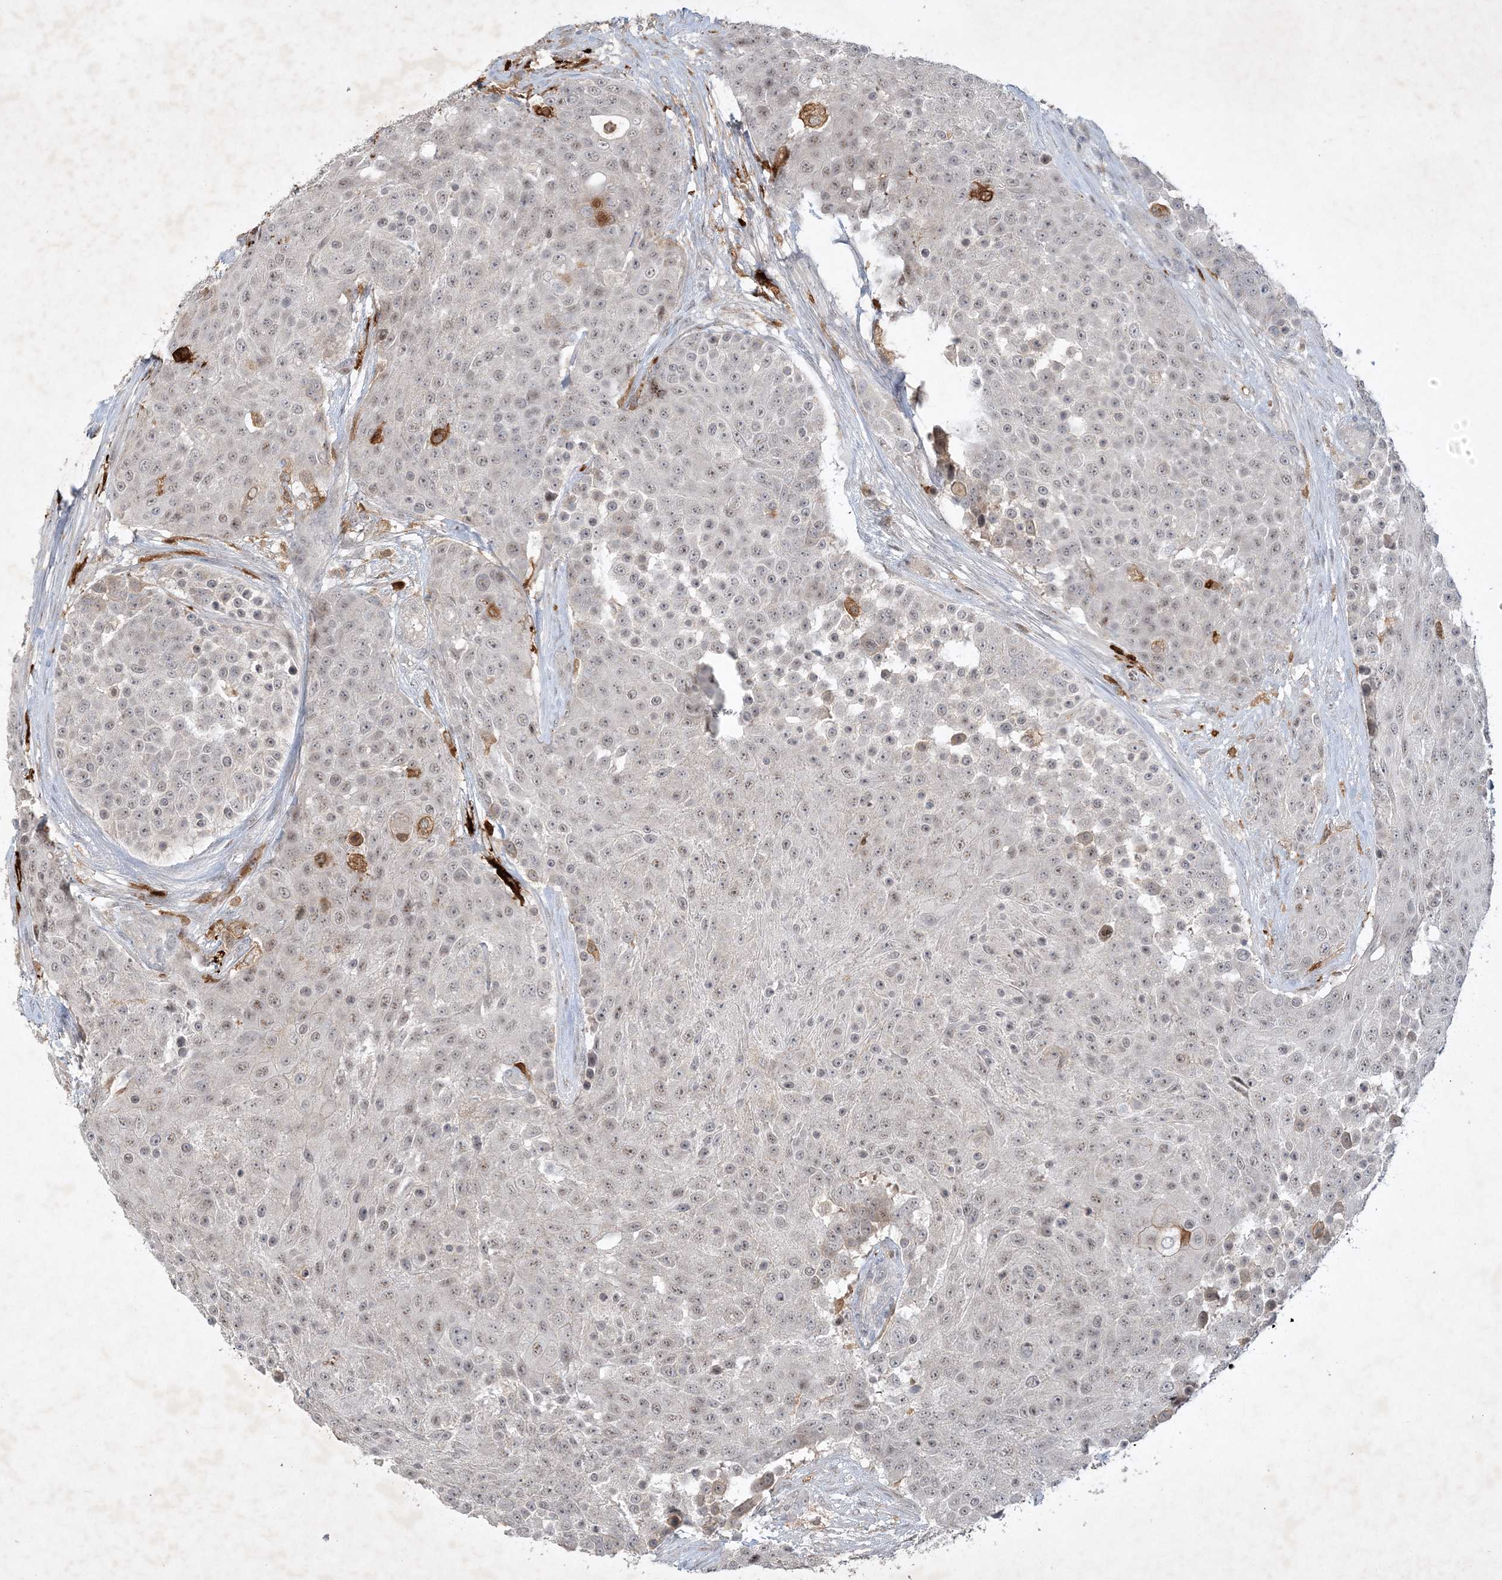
{"staining": {"intensity": "weak", "quantity": "<25%", "location": "nuclear"}, "tissue": "urothelial cancer", "cell_type": "Tumor cells", "image_type": "cancer", "snomed": [{"axis": "morphology", "description": "Urothelial carcinoma, High grade"}, {"axis": "topography", "description": "Urinary bladder"}], "caption": "Immunohistochemistry of urothelial cancer shows no expression in tumor cells. (Immunohistochemistry (ihc), brightfield microscopy, high magnification).", "gene": "THG1L", "patient": {"sex": "female", "age": 63}}